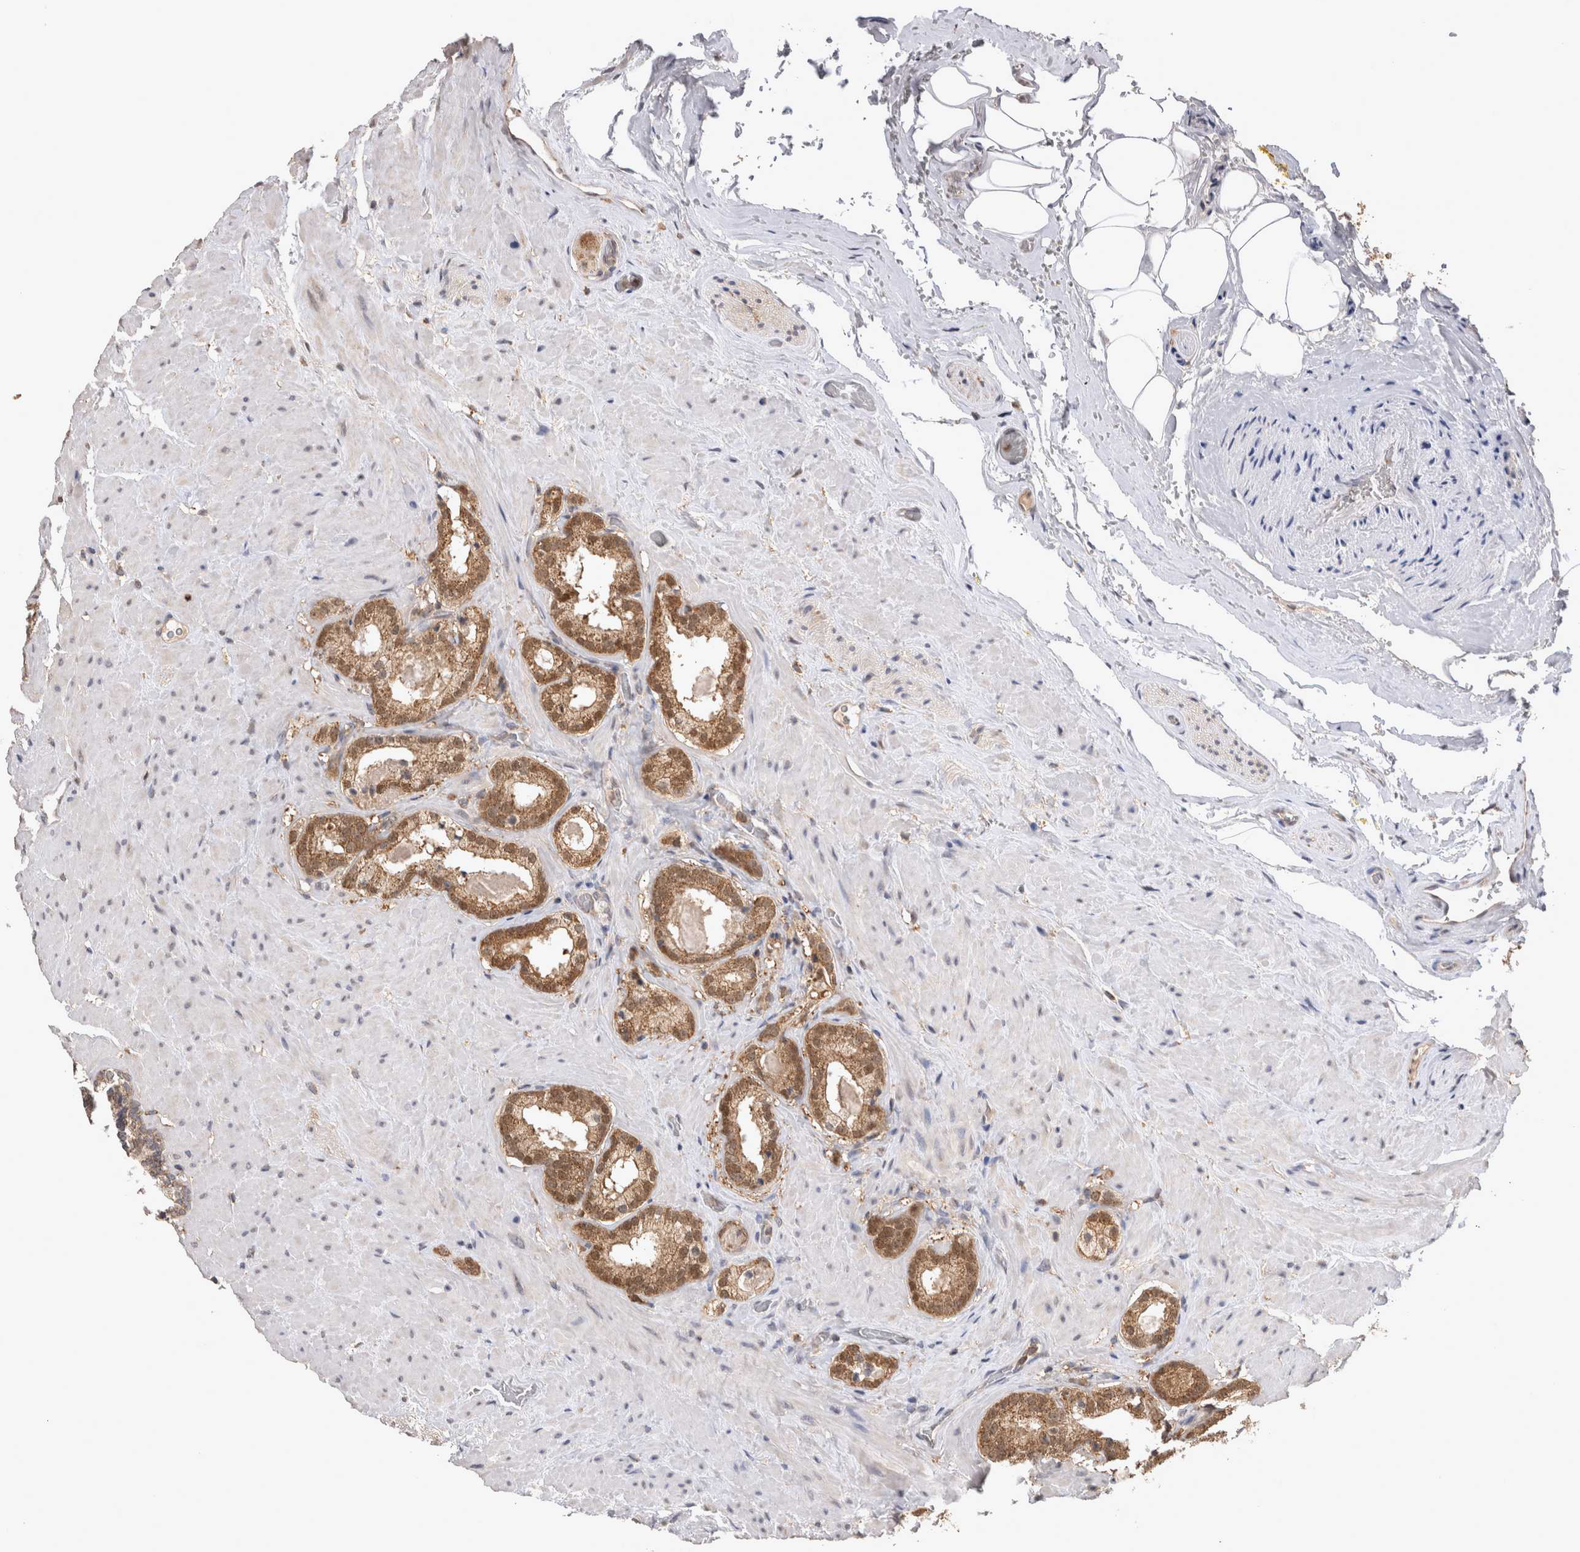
{"staining": {"intensity": "moderate", "quantity": ">75%", "location": "cytoplasmic/membranous,nuclear"}, "tissue": "prostate cancer", "cell_type": "Tumor cells", "image_type": "cancer", "snomed": [{"axis": "morphology", "description": "Adenocarcinoma, High grade"}, {"axis": "topography", "description": "Prostate"}], "caption": "DAB (3,3'-diaminobenzidine) immunohistochemical staining of human prostate high-grade adenocarcinoma reveals moderate cytoplasmic/membranous and nuclear protein staining in approximately >75% of tumor cells.", "gene": "PREP", "patient": {"sex": "male", "age": 64}}